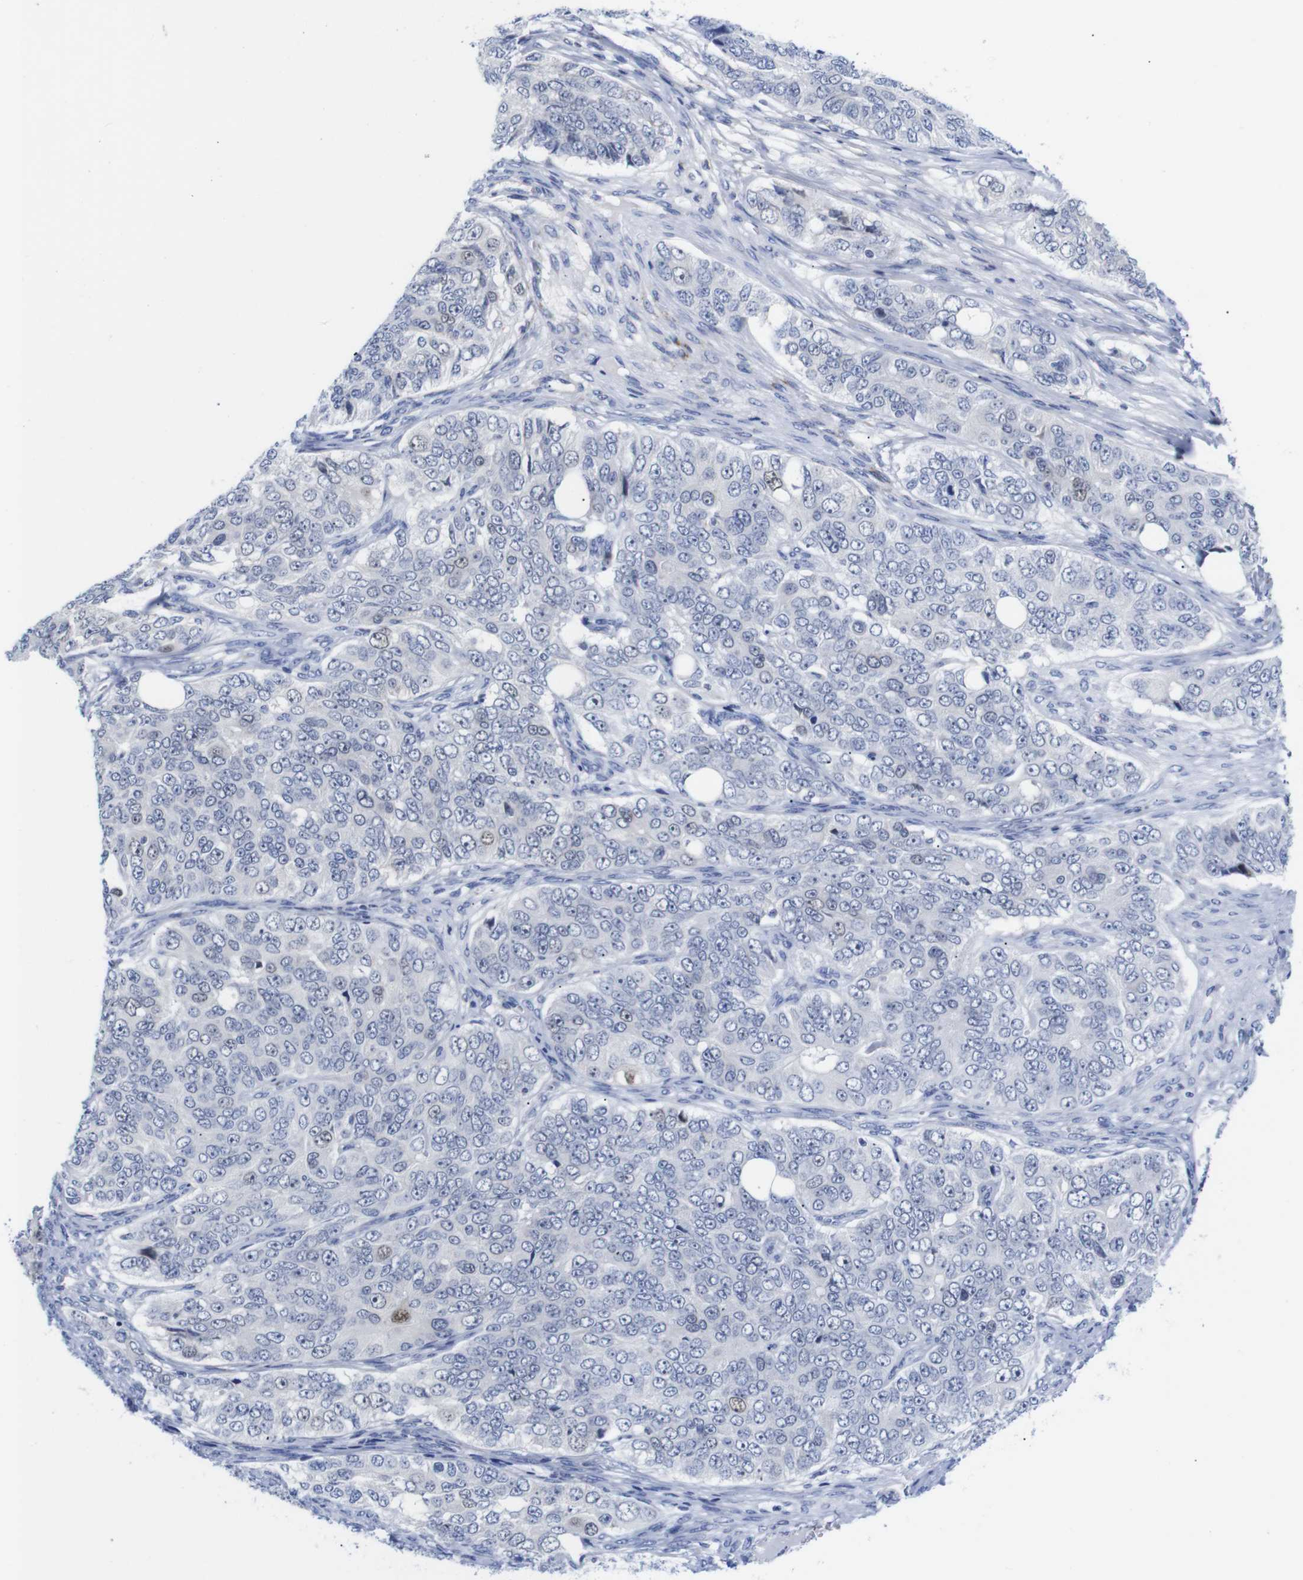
{"staining": {"intensity": "weak", "quantity": "<25%", "location": "nuclear"}, "tissue": "ovarian cancer", "cell_type": "Tumor cells", "image_type": "cancer", "snomed": [{"axis": "morphology", "description": "Carcinoma, endometroid"}, {"axis": "topography", "description": "Ovary"}], "caption": "Ovarian endometroid carcinoma was stained to show a protein in brown. There is no significant positivity in tumor cells.", "gene": "LRRC55", "patient": {"sex": "female", "age": 51}}